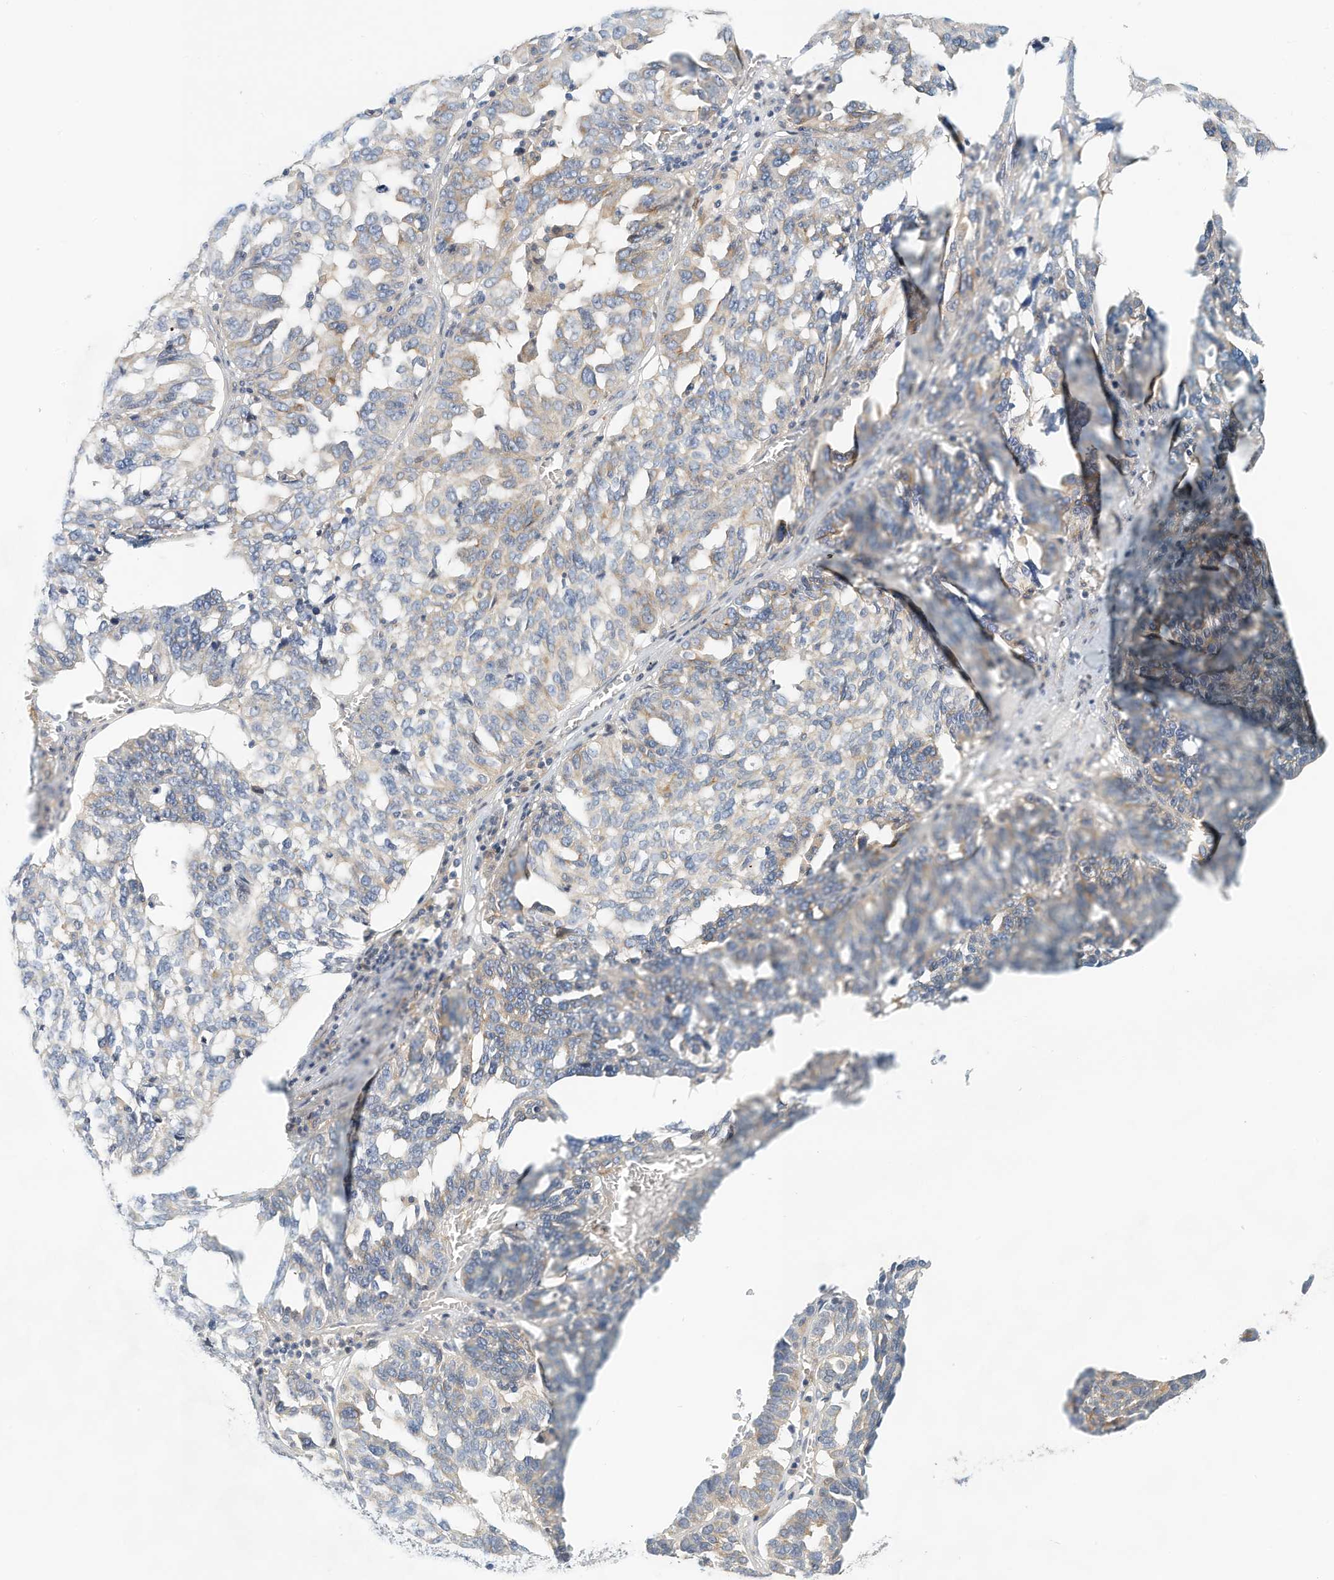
{"staining": {"intensity": "weak", "quantity": "<25%", "location": "cytoplasmic/membranous"}, "tissue": "ovarian cancer", "cell_type": "Tumor cells", "image_type": "cancer", "snomed": [{"axis": "morphology", "description": "Cystadenocarcinoma, serous, NOS"}, {"axis": "topography", "description": "Ovary"}], "caption": "There is no significant staining in tumor cells of serous cystadenocarcinoma (ovarian).", "gene": "MICAL1", "patient": {"sex": "female", "age": 59}}